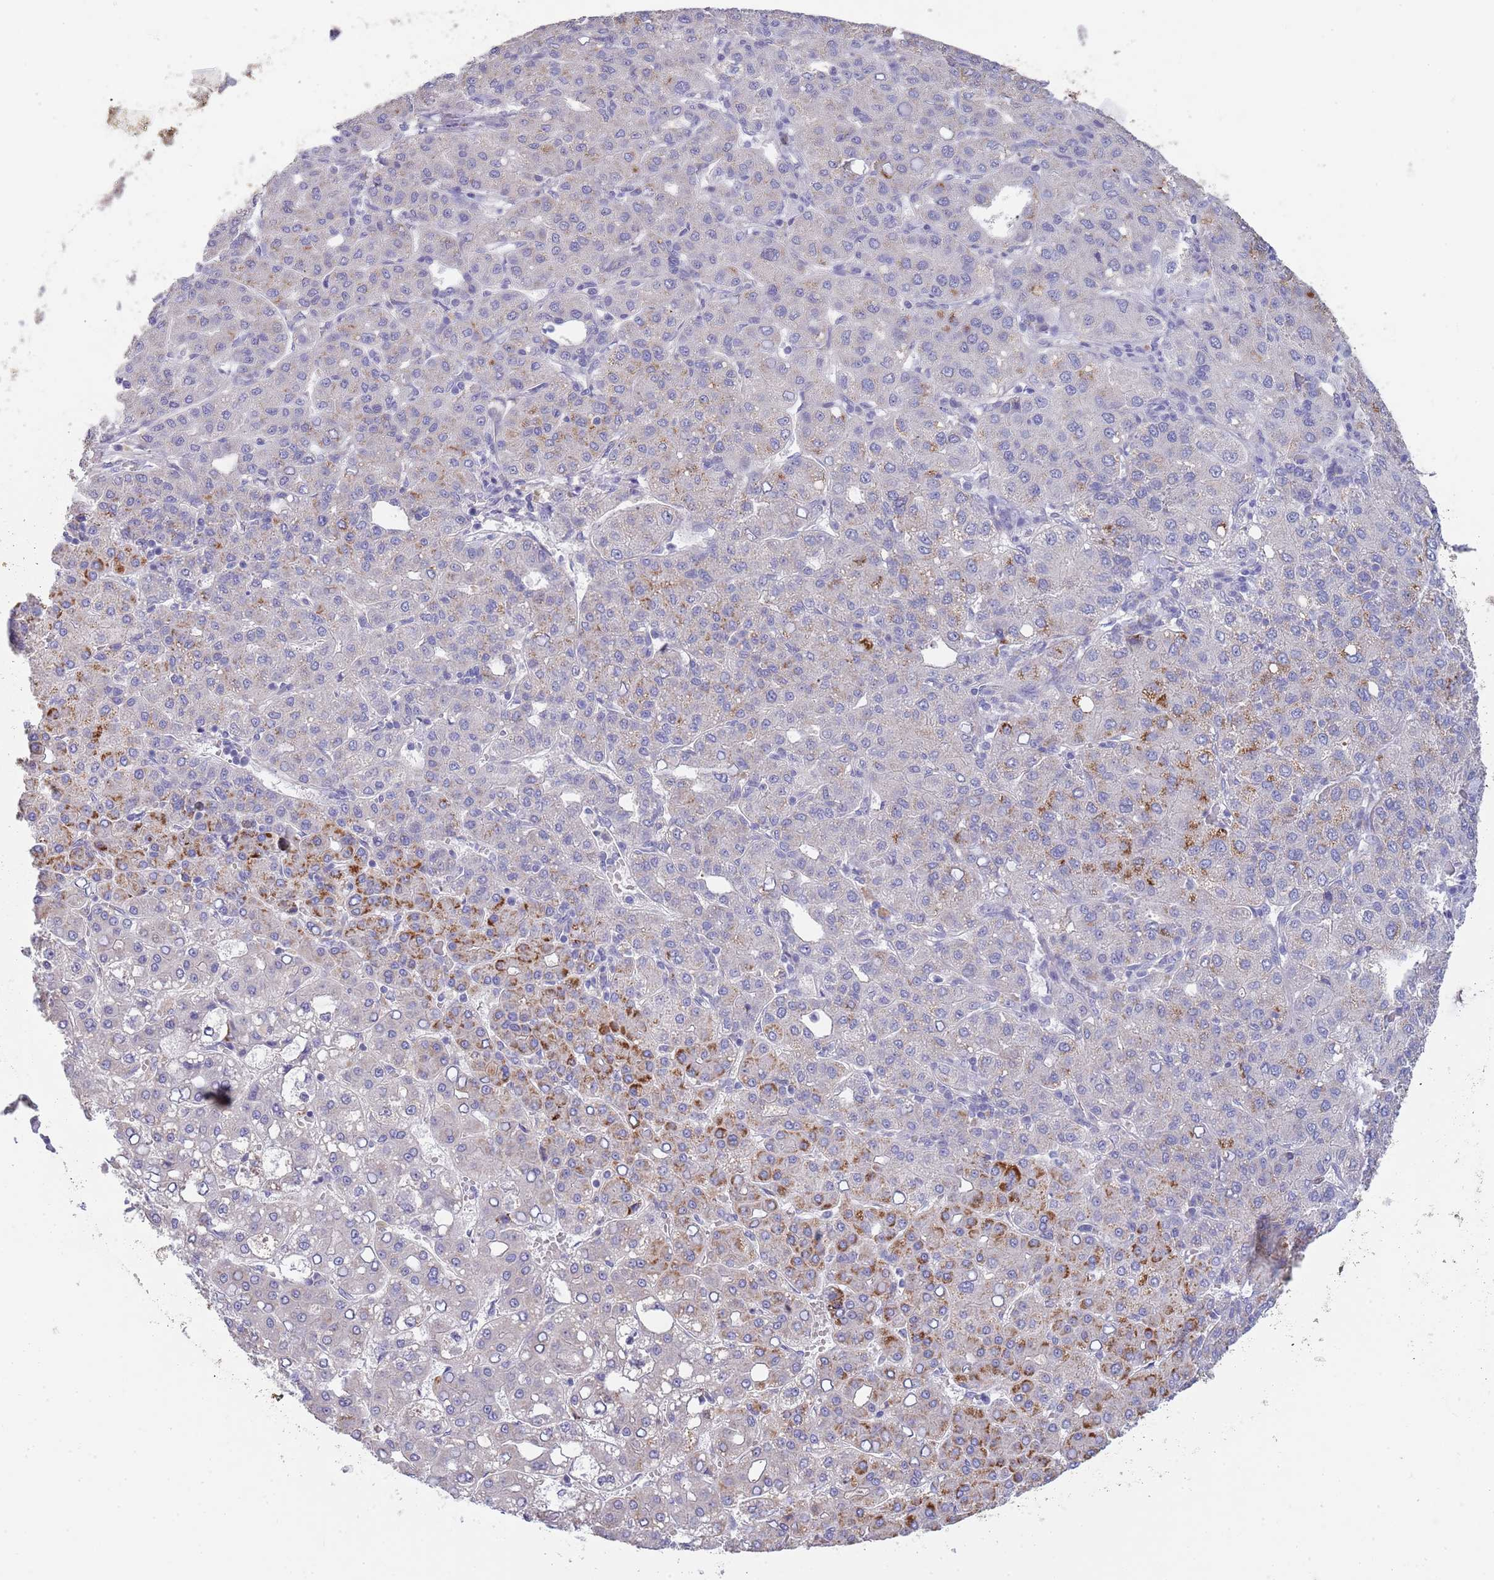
{"staining": {"intensity": "moderate", "quantity": "<25%", "location": "cytoplasmic/membranous"}, "tissue": "liver cancer", "cell_type": "Tumor cells", "image_type": "cancer", "snomed": [{"axis": "morphology", "description": "Carcinoma, Hepatocellular, NOS"}, {"axis": "topography", "description": "Liver"}], "caption": "High-magnification brightfield microscopy of liver cancer (hepatocellular carcinoma) stained with DAB (brown) and counterstained with hematoxylin (blue). tumor cells exhibit moderate cytoplasmic/membranous staining is seen in approximately<25% of cells. (Brightfield microscopy of DAB IHC at high magnification).", "gene": "PIMREG", "patient": {"sex": "male", "age": 65}}